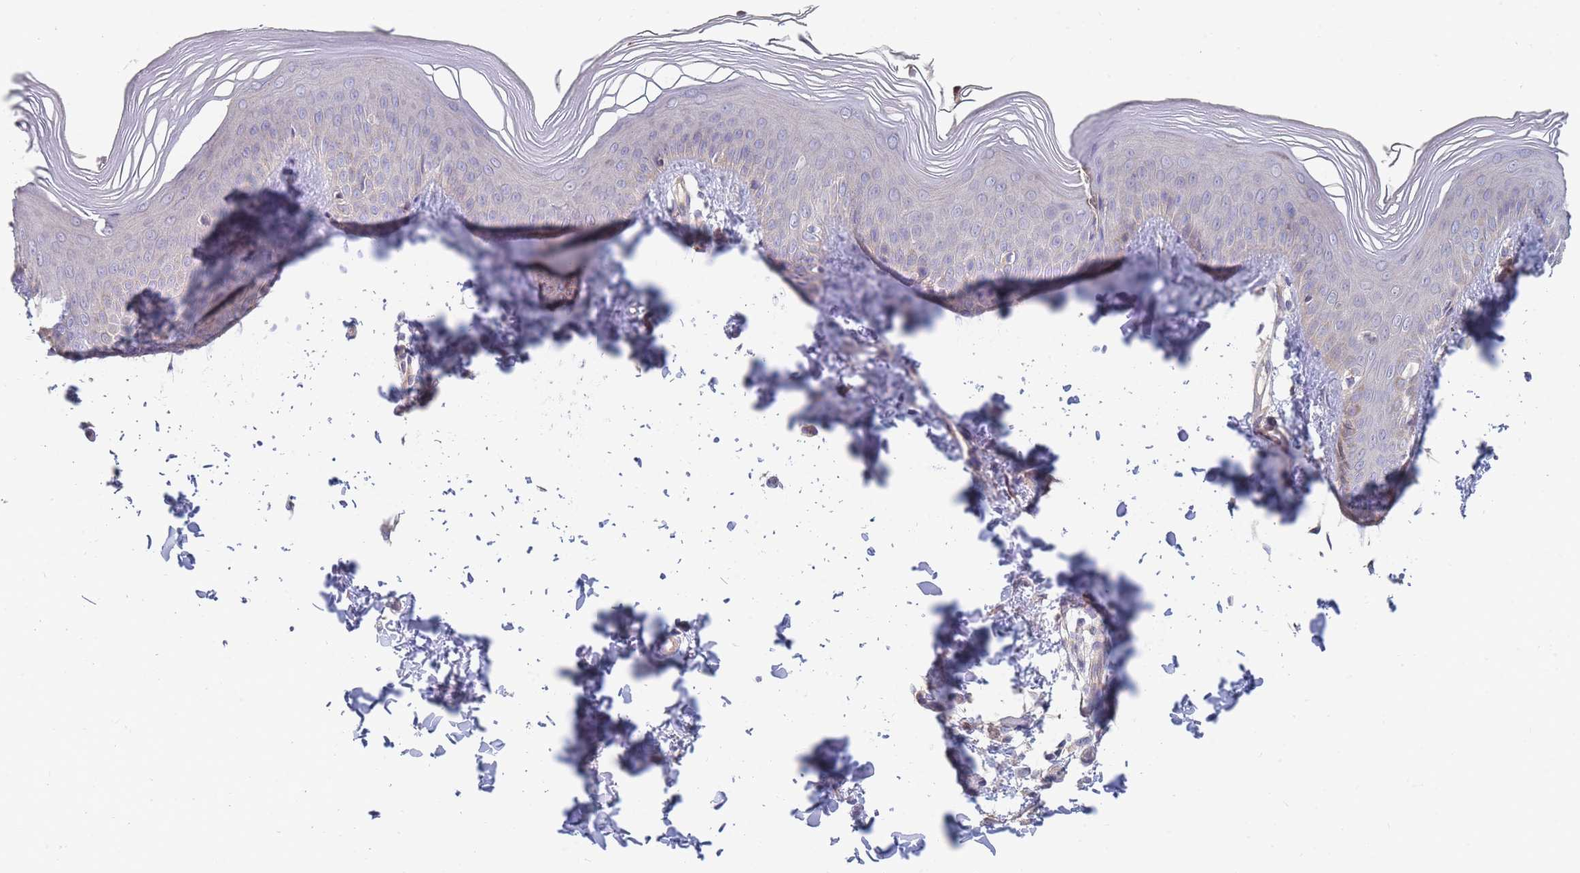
{"staining": {"intensity": "weak", "quantity": "<25%", "location": "cytoplasmic/membranous"}, "tissue": "skin", "cell_type": "Epidermal cells", "image_type": "normal", "snomed": [{"axis": "morphology", "description": "Normal tissue, NOS"}, {"axis": "morphology", "description": "Inflammation, NOS"}, {"axis": "topography", "description": "Soft tissue"}, {"axis": "topography", "description": "Anal"}], "caption": "The photomicrograph exhibits no staining of epidermal cells in normal skin. Nuclei are stained in blue.", "gene": "NUB1", "patient": {"sex": "female", "age": 15}}